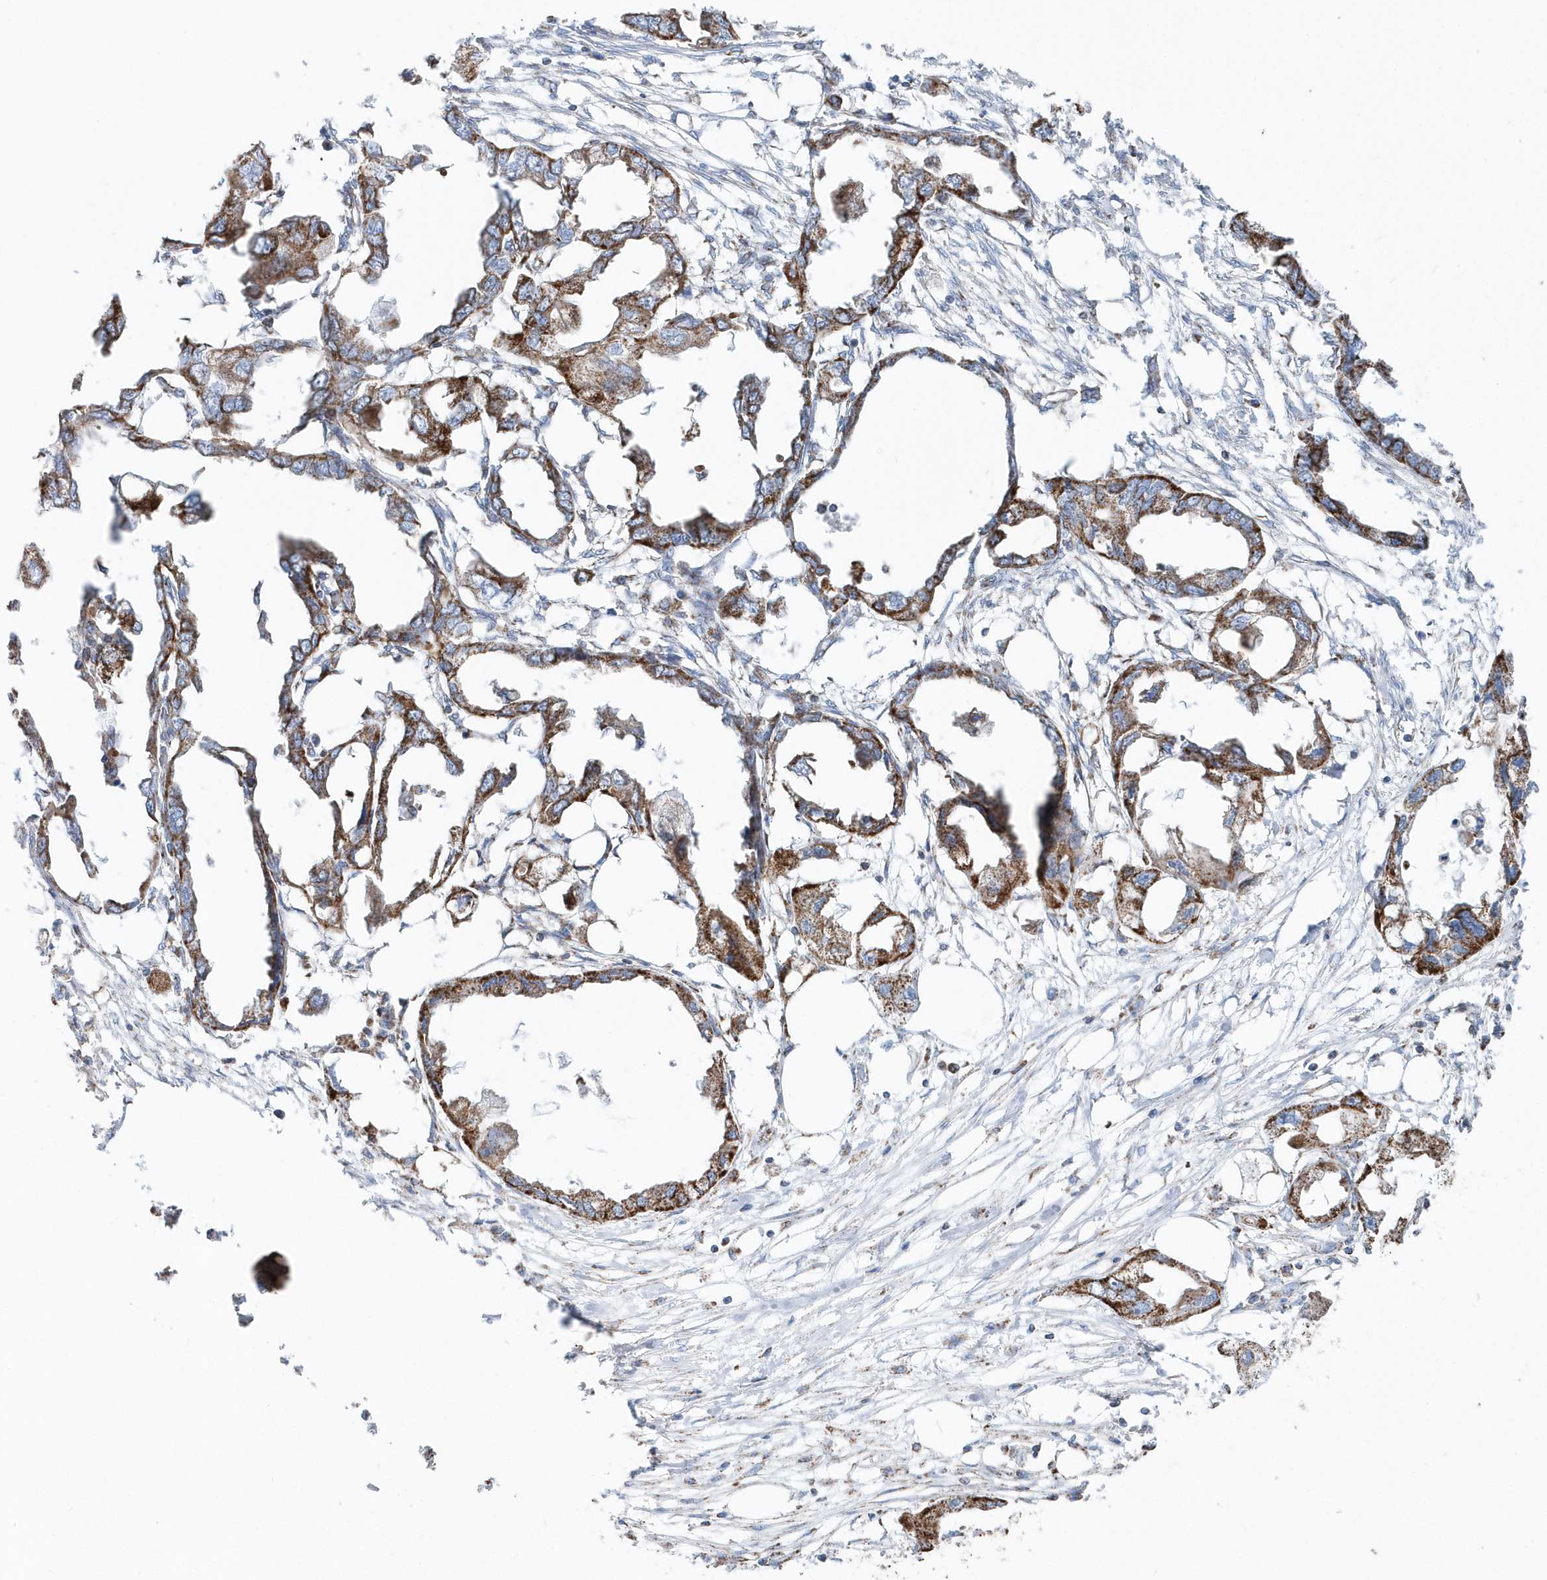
{"staining": {"intensity": "moderate", "quantity": ">75%", "location": "cytoplasmic/membranous"}, "tissue": "endometrial cancer", "cell_type": "Tumor cells", "image_type": "cancer", "snomed": [{"axis": "morphology", "description": "Adenocarcinoma, NOS"}, {"axis": "morphology", "description": "Adenocarcinoma, metastatic, NOS"}, {"axis": "topography", "description": "Adipose tissue"}, {"axis": "topography", "description": "Endometrium"}], "caption": "Moderate cytoplasmic/membranous protein positivity is identified in about >75% of tumor cells in endometrial cancer (metastatic adenocarcinoma).", "gene": "TMCO6", "patient": {"sex": "female", "age": 67}}